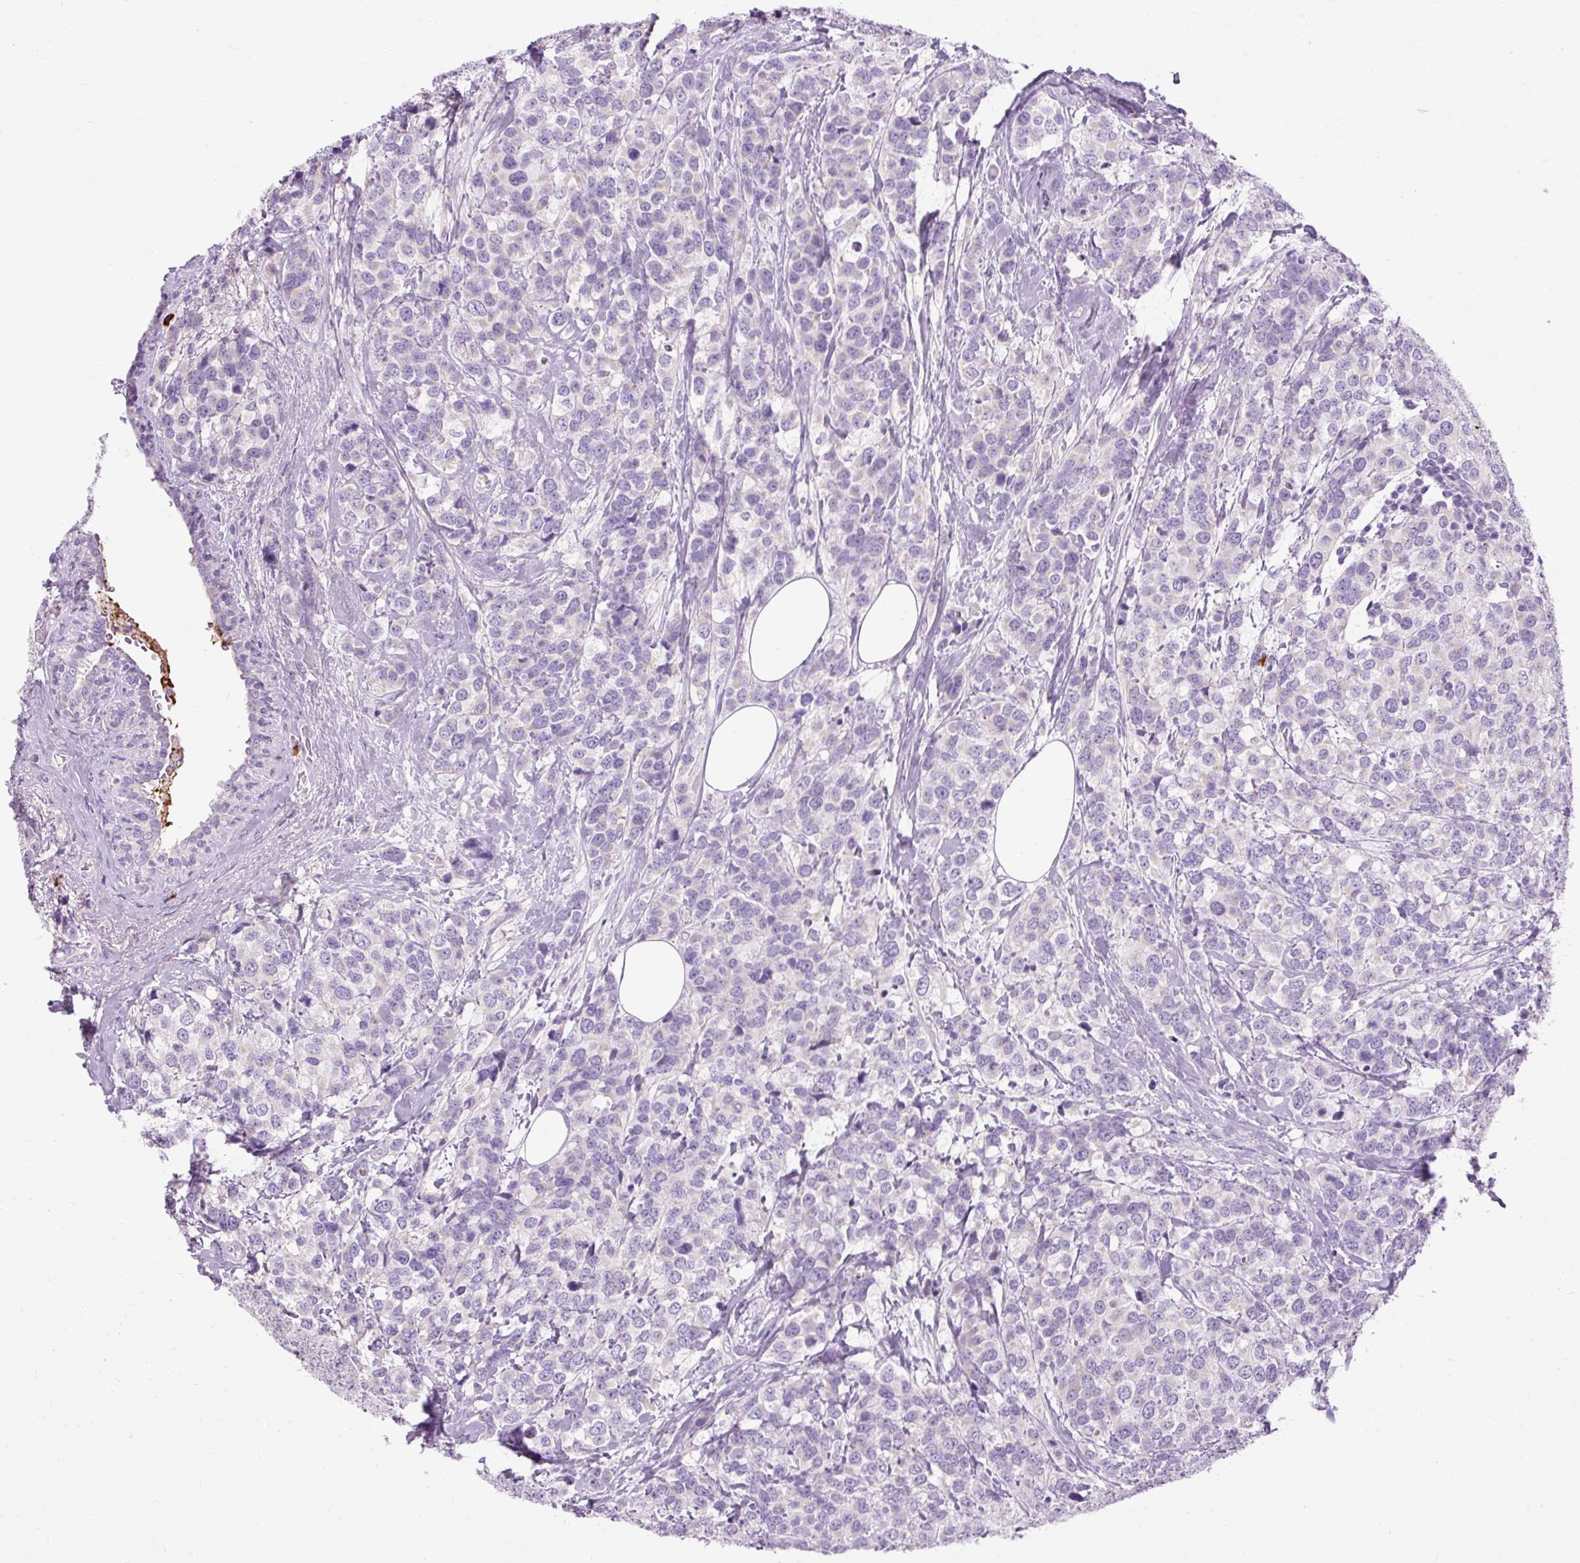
{"staining": {"intensity": "negative", "quantity": "none", "location": "none"}, "tissue": "breast cancer", "cell_type": "Tumor cells", "image_type": "cancer", "snomed": [{"axis": "morphology", "description": "Lobular carcinoma"}, {"axis": "topography", "description": "Breast"}], "caption": "DAB immunohistochemical staining of breast cancer (lobular carcinoma) exhibits no significant staining in tumor cells. Brightfield microscopy of immunohistochemistry stained with DAB (brown) and hematoxylin (blue), captured at high magnification.", "gene": "ARRDC2", "patient": {"sex": "female", "age": 59}}